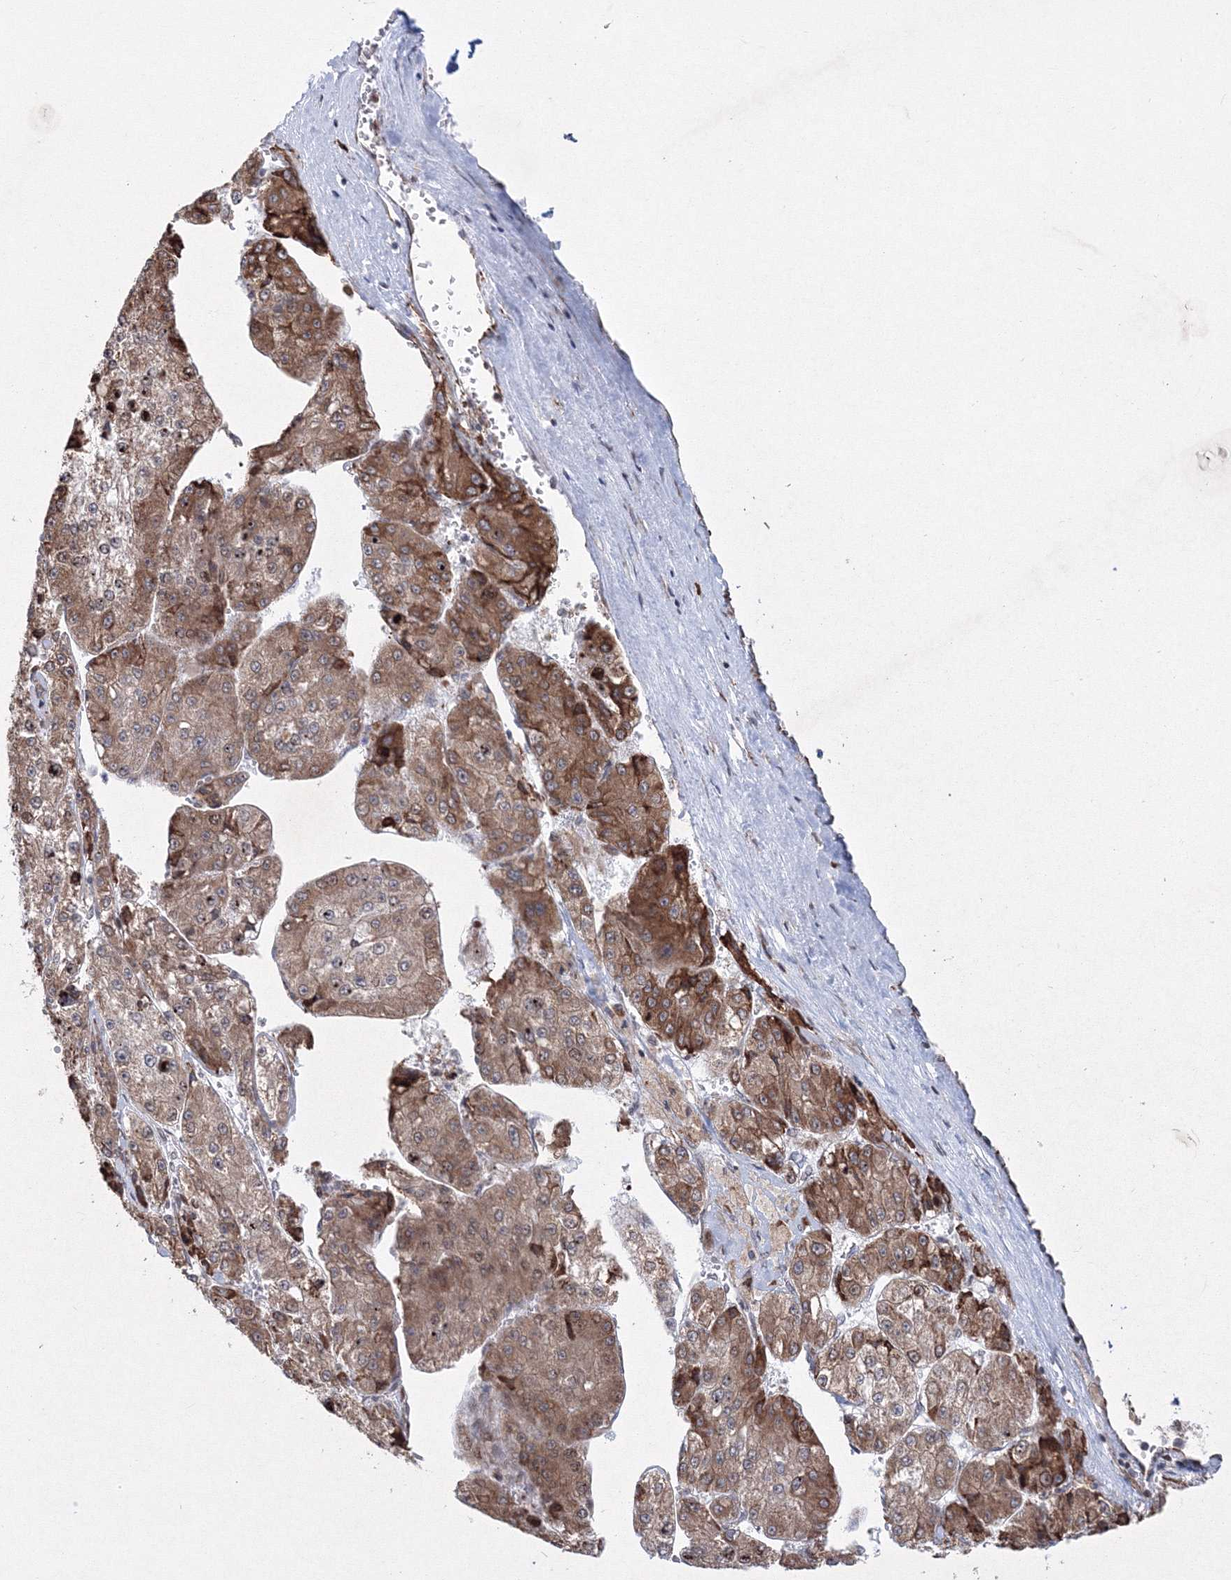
{"staining": {"intensity": "moderate", "quantity": ">75%", "location": "cytoplasmic/membranous"}, "tissue": "liver cancer", "cell_type": "Tumor cells", "image_type": "cancer", "snomed": [{"axis": "morphology", "description": "Carcinoma, Hepatocellular, NOS"}, {"axis": "topography", "description": "Liver"}], "caption": "Immunohistochemistry (DAB (3,3'-diaminobenzidine)) staining of liver cancer (hepatocellular carcinoma) exhibits moderate cytoplasmic/membranous protein expression in approximately >75% of tumor cells.", "gene": "EFCAB12", "patient": {"sex": "female", "age": 73}}